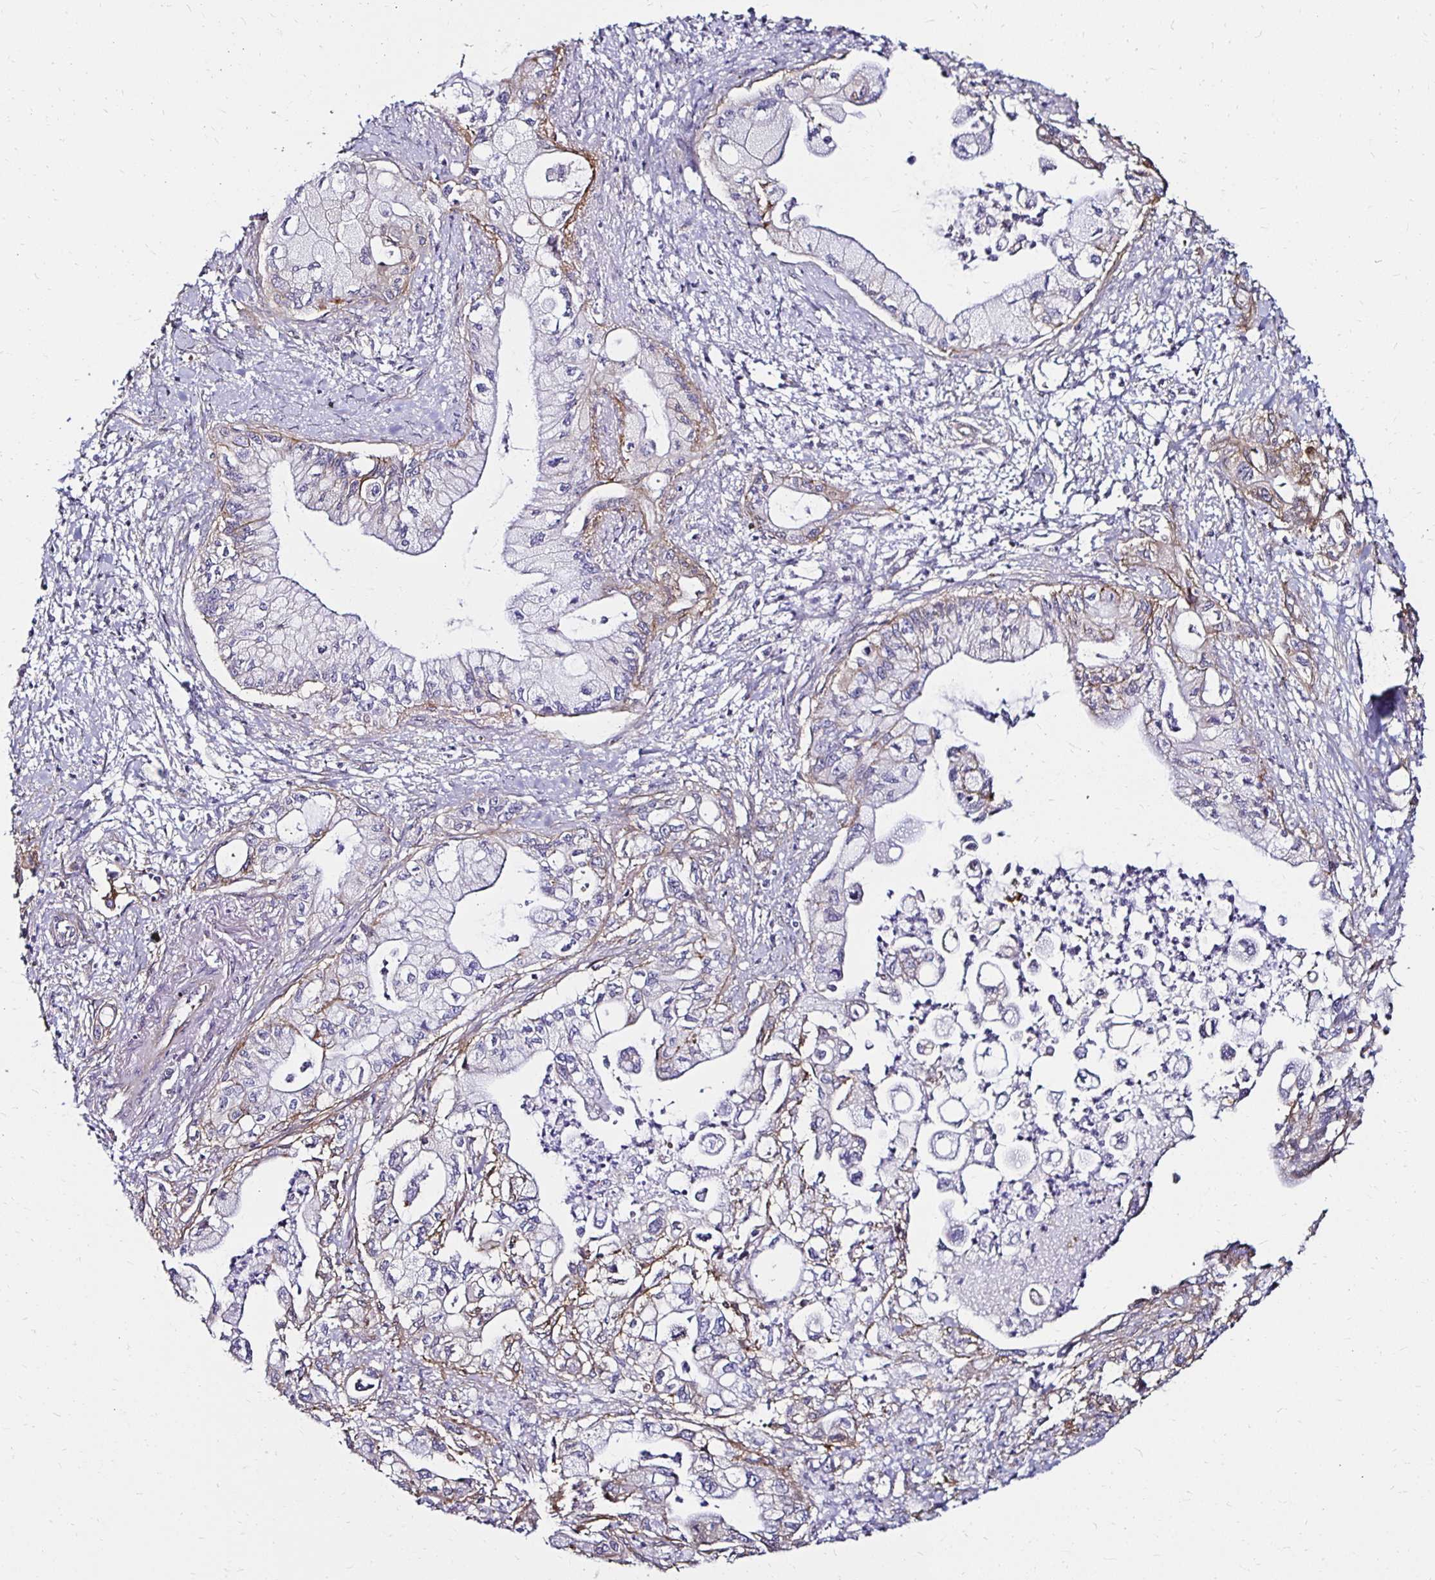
{"staining": {"intensity": "negative", "quantity": "none", "location": "none"}, "tissue": "pancreatic cancer", "cell_type": "Tumor cells", "image_type": "cancer", "snomed": [{"axis": "morphology", "description": "Adenocarcinoma, NOS"}, {"axis": "topography", "description": "Pancreas"}], "caption": "DAB (3,3'-diaminobenzidine) immunohistochemical staining of adenocarcinoma (pancreatic) shows no significant expression in tumor cells. (DAB (3,3'-diaminobenzidine) IHC visualized using brightfield microscopy, high magnification).", "gene": "ITGB1", "patient": {"sex": "male", "age": 61}}